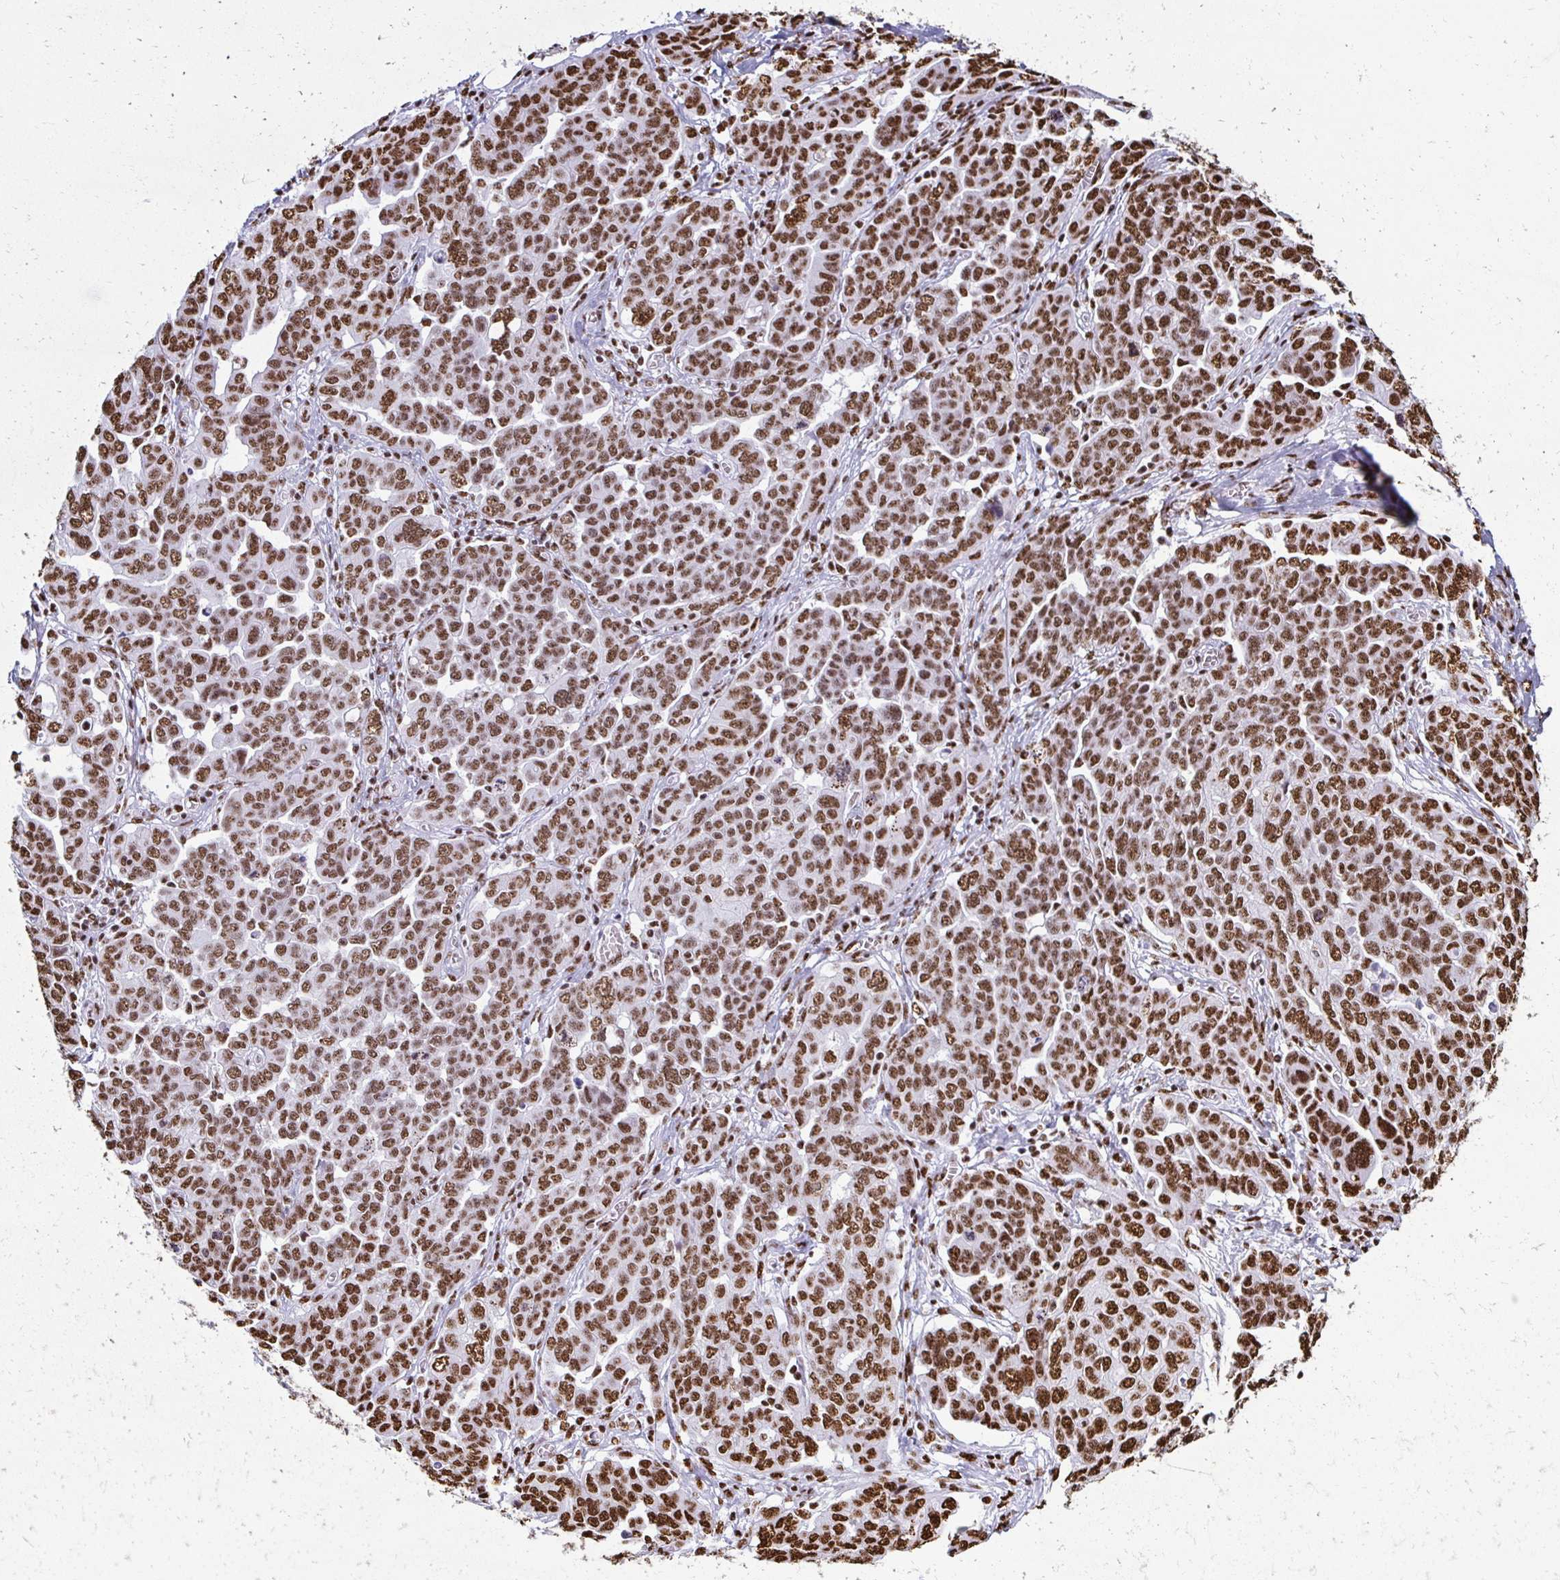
{"staining": {"intensity": "strong", "quantity": ">75%", "location": "nuclear"}, "tissue": "ovarian cancer", "cell_type": "Tumor cells", "image_type": "cancer", "snomed": [{"axis": "morphology", "description": "Cystadenocarcinoma, serous, NOS"}, {"axis": "topography", "description": "Ovary"}], "caption": "About >75% of tumor cells in human serous cystadenocarcinoma (ovarian) exhibit strong nuclear protein positivity as visualized by brown immunohistochemical staining.", "gene": "NONO", "patient": {"sex": "female", "age": 59}}